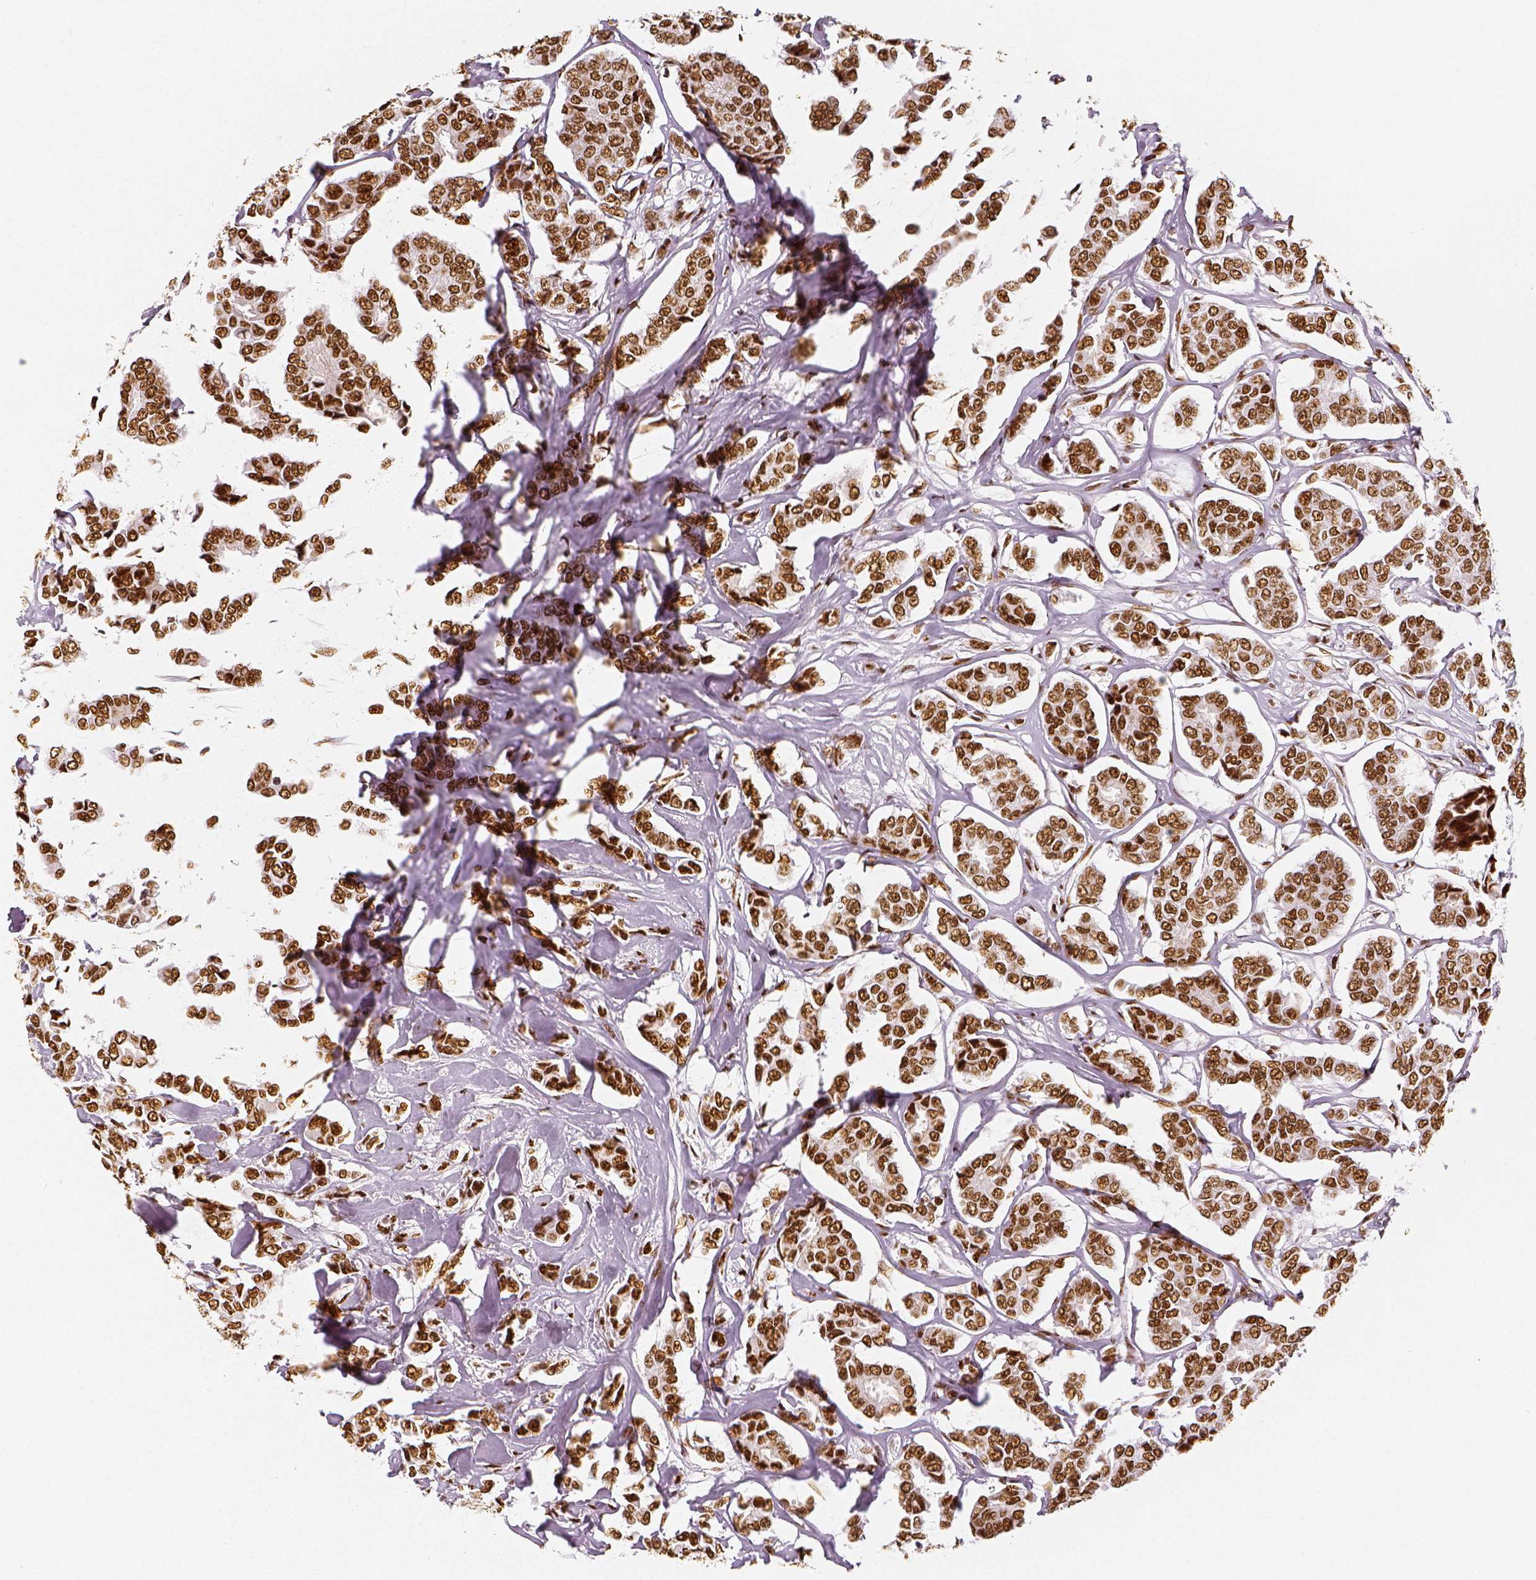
{"staining": {"intensity": "strong", "quantity": ">75%", "location": "nuclear"}, "tissue": "breast cancer", "cell_type": "Tumor cells", "image_type": "cancer", "snomed": [{"axis": "morphology", "description": "Duct carcinoma"}, {"axis": "topography", "description": "Breast"}], "caption": "There is high levels of strong nuclear expression in tumor cells of infiltrating ductal carcinoma (breast), as demonstrated by immunohistochemical staining (brown color).", "gene": "KDM5B", "patient": {"sex": "female", "age": 94}}